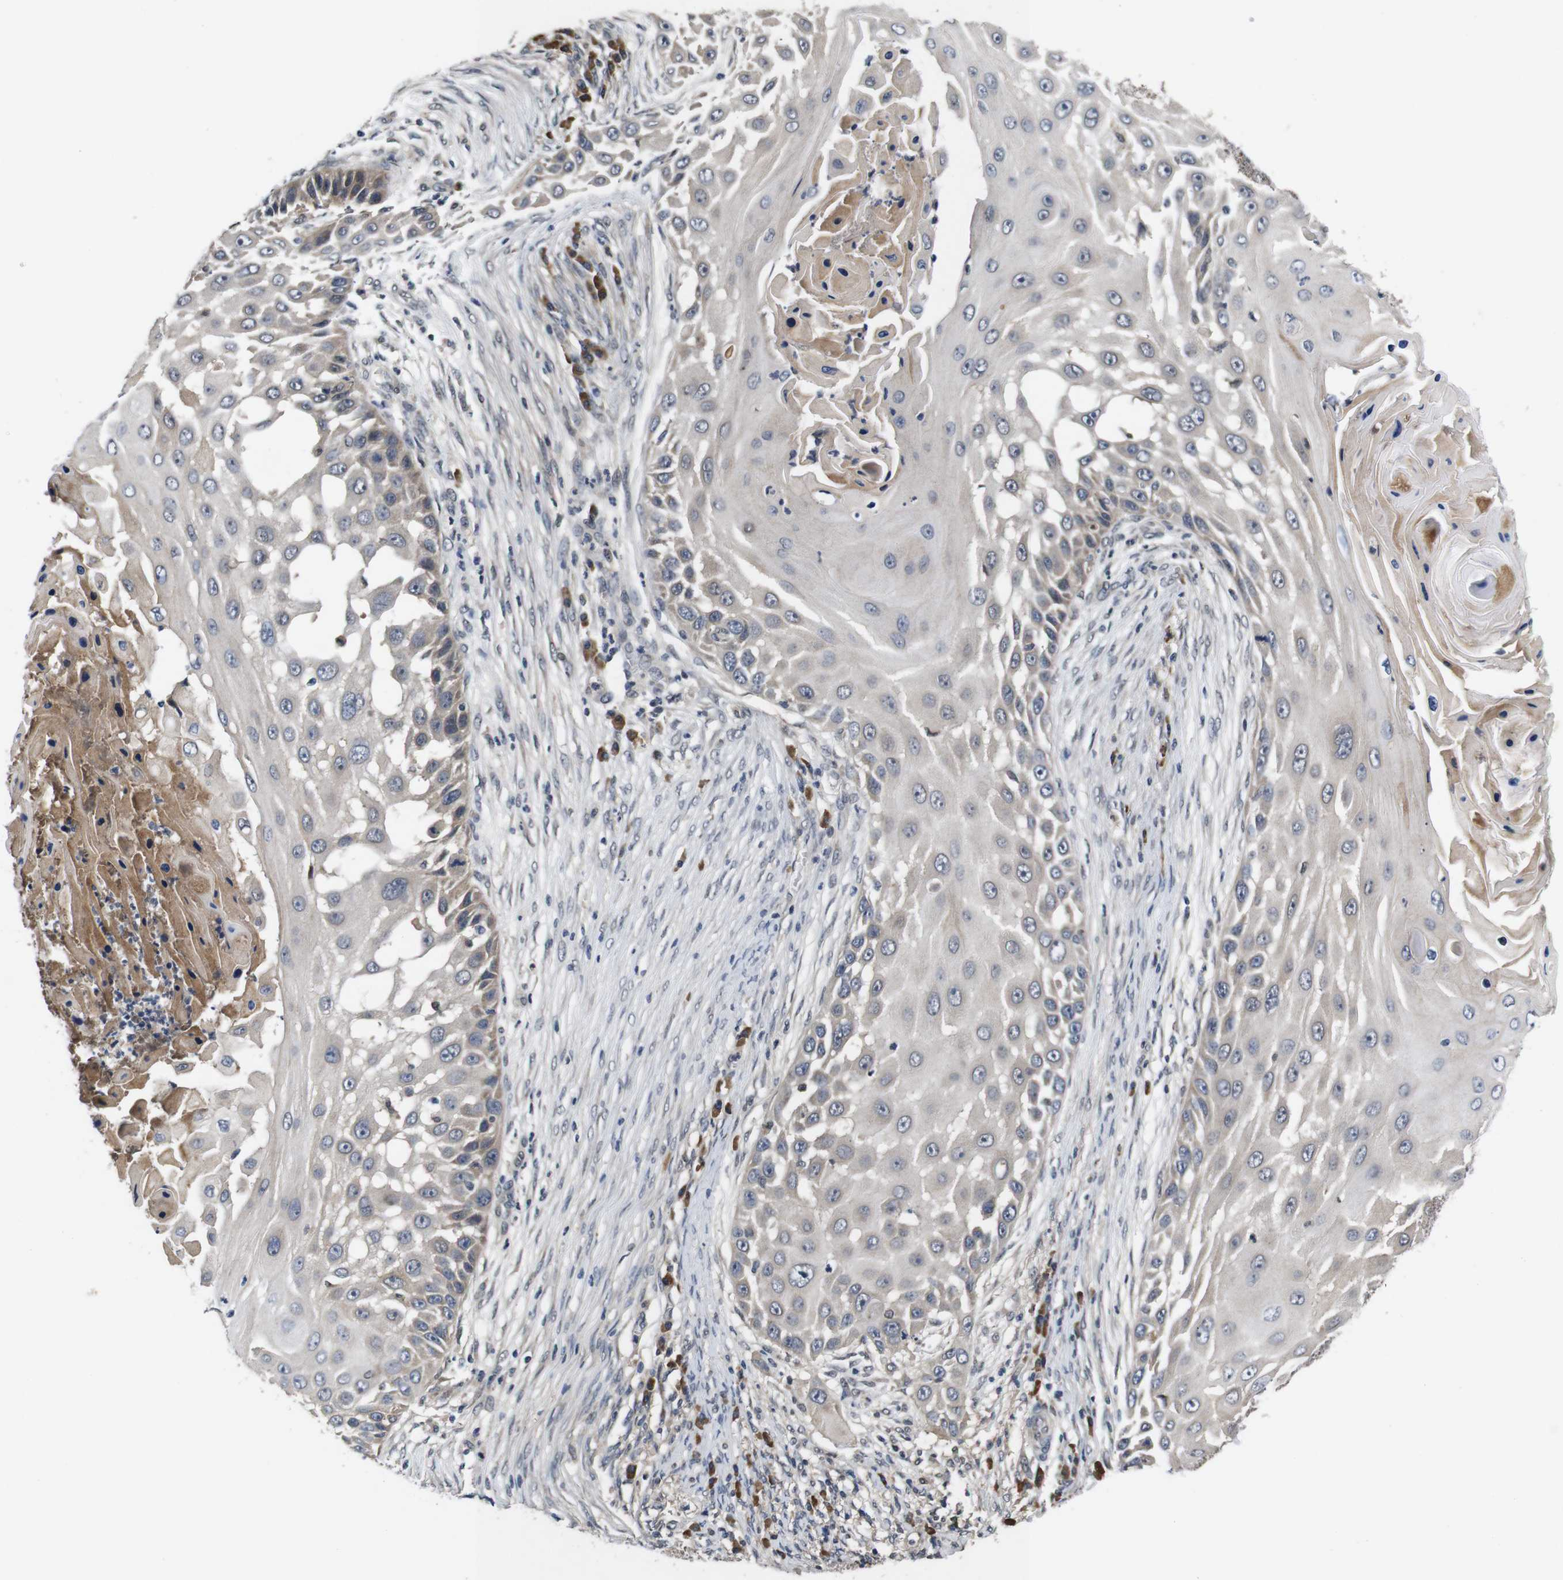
{"staining": {"intensity": "weak", "quantity": "<25%", "location": "cytoplasmic/membranous"}, "tissue": "skin cancer", "cell_type": "Tumor cells", "image_type": "cancer", "snomed": [{"axis": "morphology", "description": "Squamous cell carcinoma, NOS"}, {"axis": "topography", "description": "Skin"}], "caption": "The photomicrograph demonstrates no staining of tumor cells in skin cancer (squamous cell carcinoma). (DAB immunohistochemistry, high magnification).", "gene": "ZBTB46", "patient": {"sex": "female", "age": 44}}